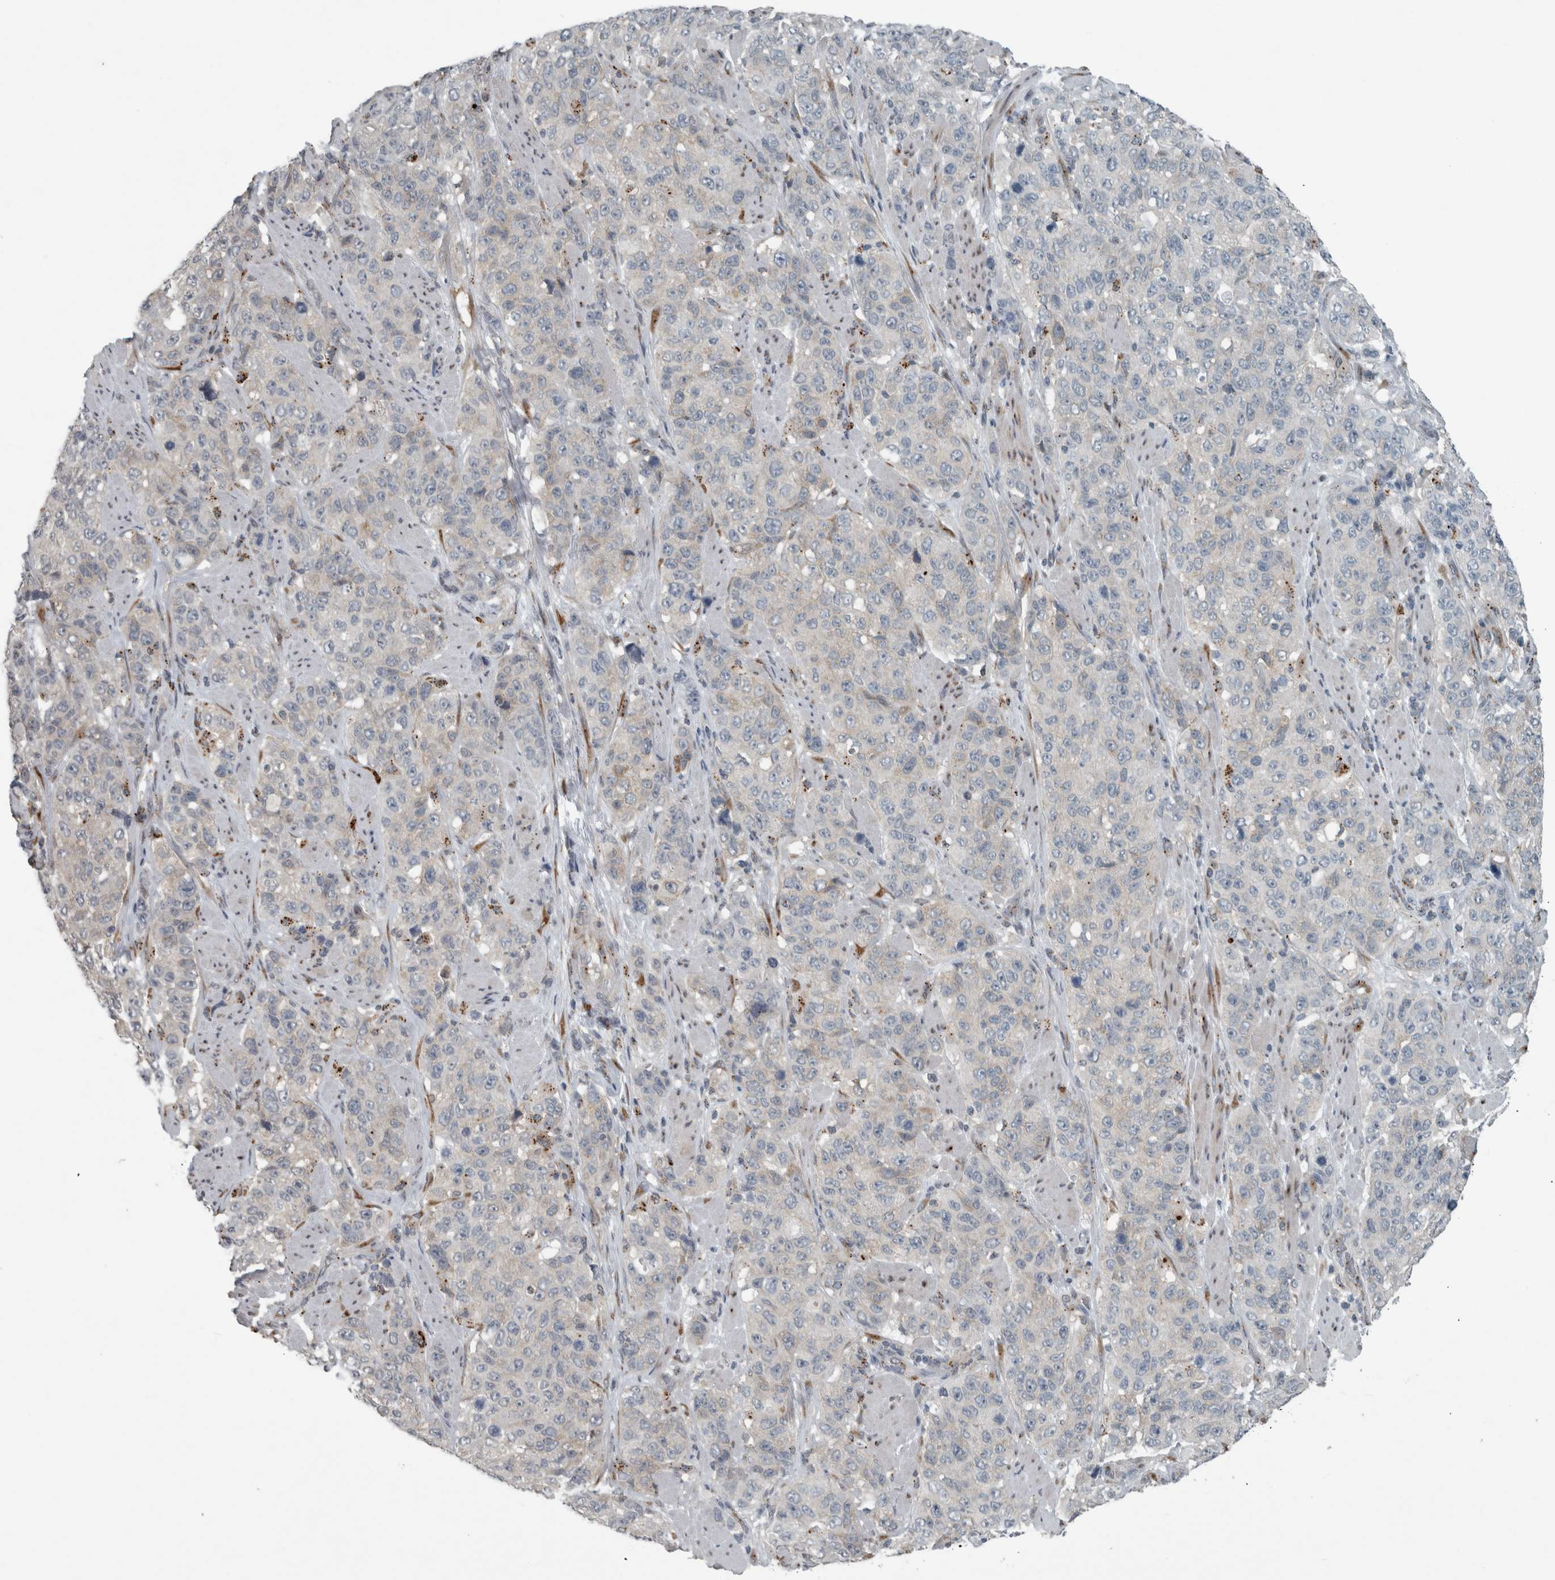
{"staining": {"intensity": "negative", "quantity": "none", "location": "none"}, "tissue": "stomach cancer", "cell_type": "Tumor cells", "image_type": "cancer", "snomed": [{"axis": "morphology", "description": "Adenocarcinoma, NOS"}, {"axis": "topography", "description": "Stomach"}], "caption": "Photomicrograph shows no significant protein expression in tumor cells of adenocarcinoma (stomach).", "gene": "KIF1C", "patient": {"sex": "male", "age": 48}}